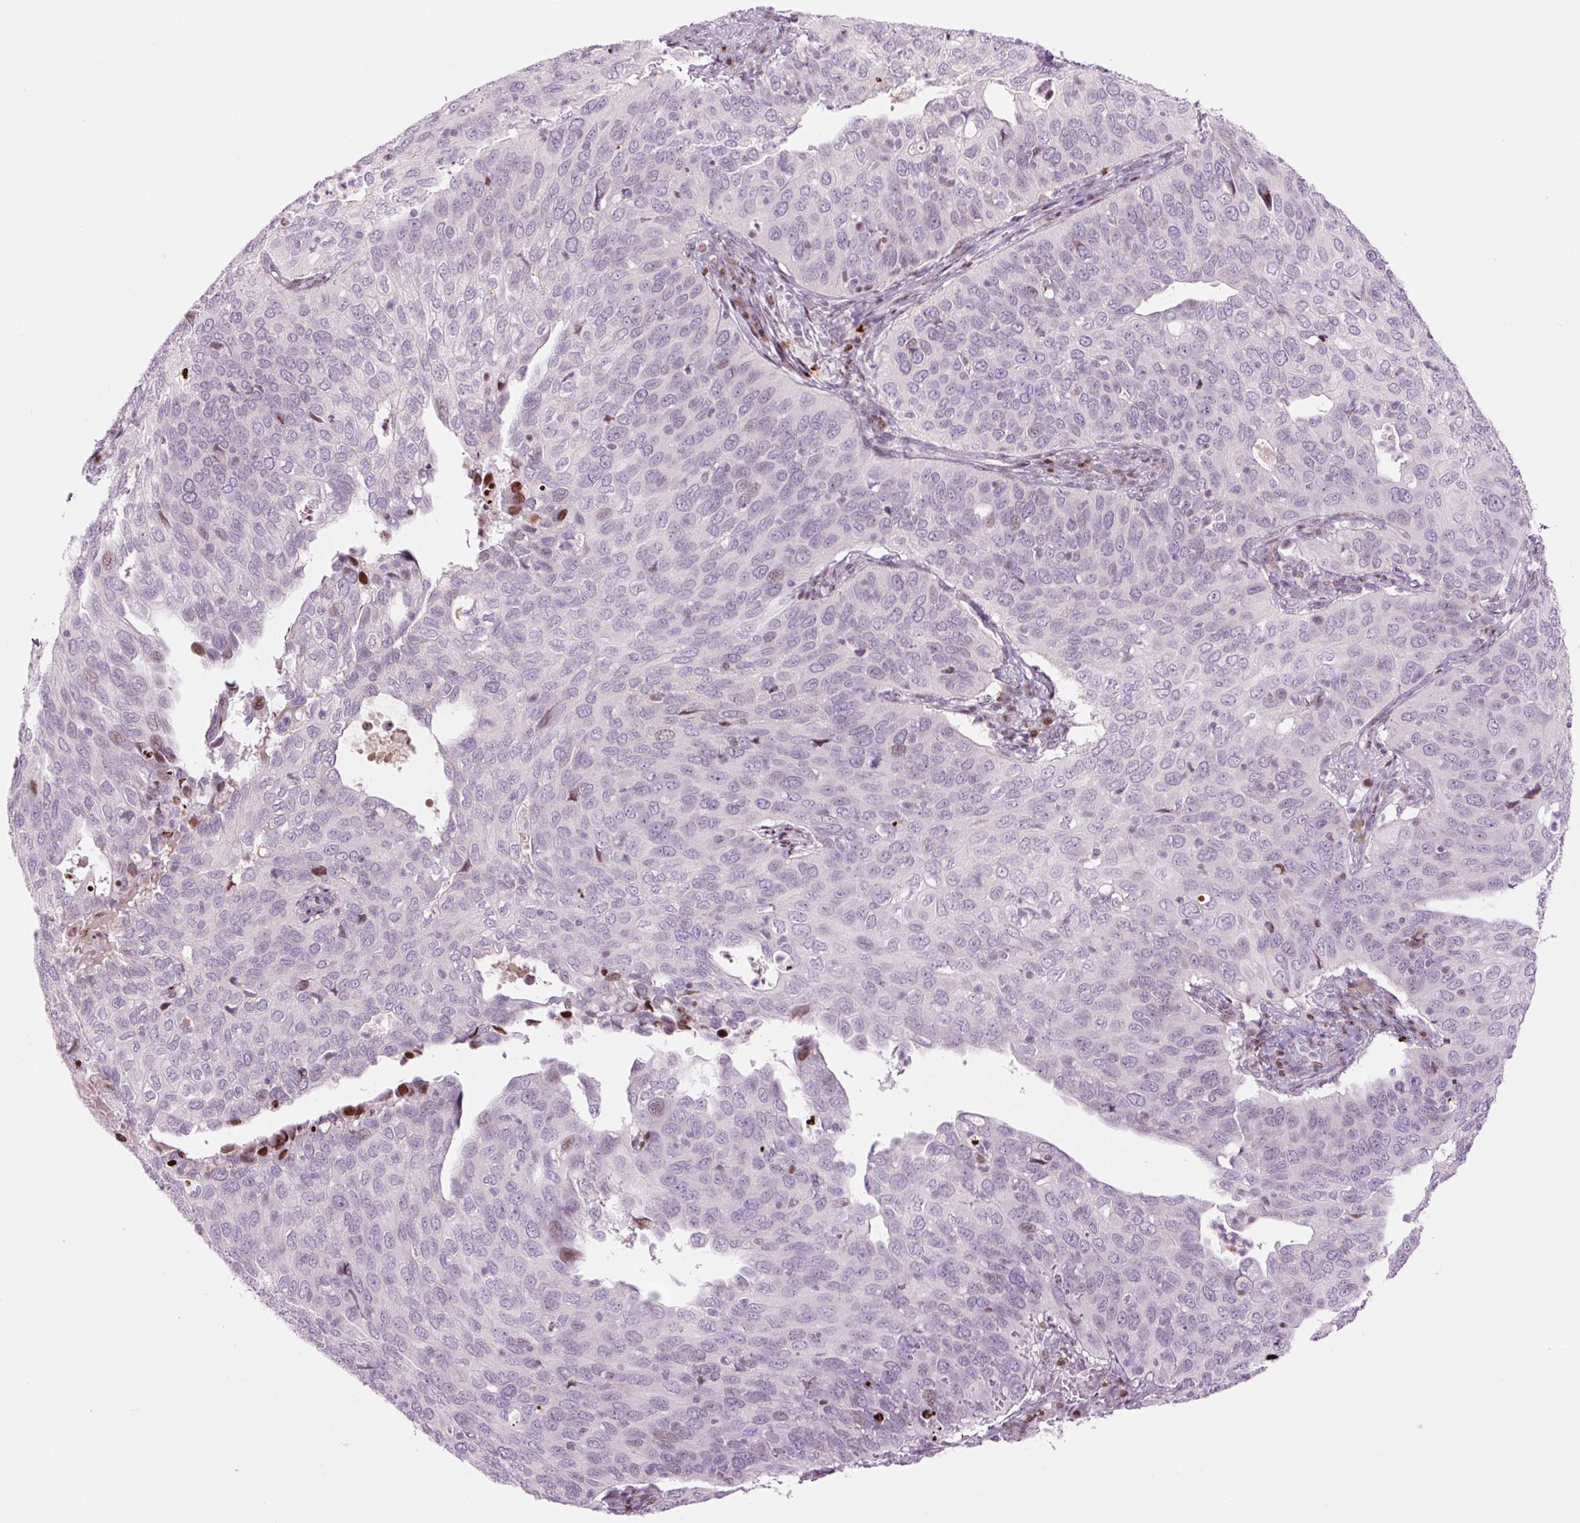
{"staining": {"intensity": "moderate", "quantity": "<25%", "location": "nuclear"}, "tissue": "cervical cancer", "cell_type": "Tumor cells", "image_type": "cancer", "snomed": [{"axis": "morphology", "description": "Squamous cell carcinoma, NOS"}, {"axis": "topography", "description": "Cervix"}], "caption": "There is low levels of moderate nuclear expression in tumor cells of cervical cancer (squamous cell carcinoma), as demonstrated by immunohistochemical staining (brown color).", "gene": "TMEM177", "patient": {"sex": "female", "age": 36}}